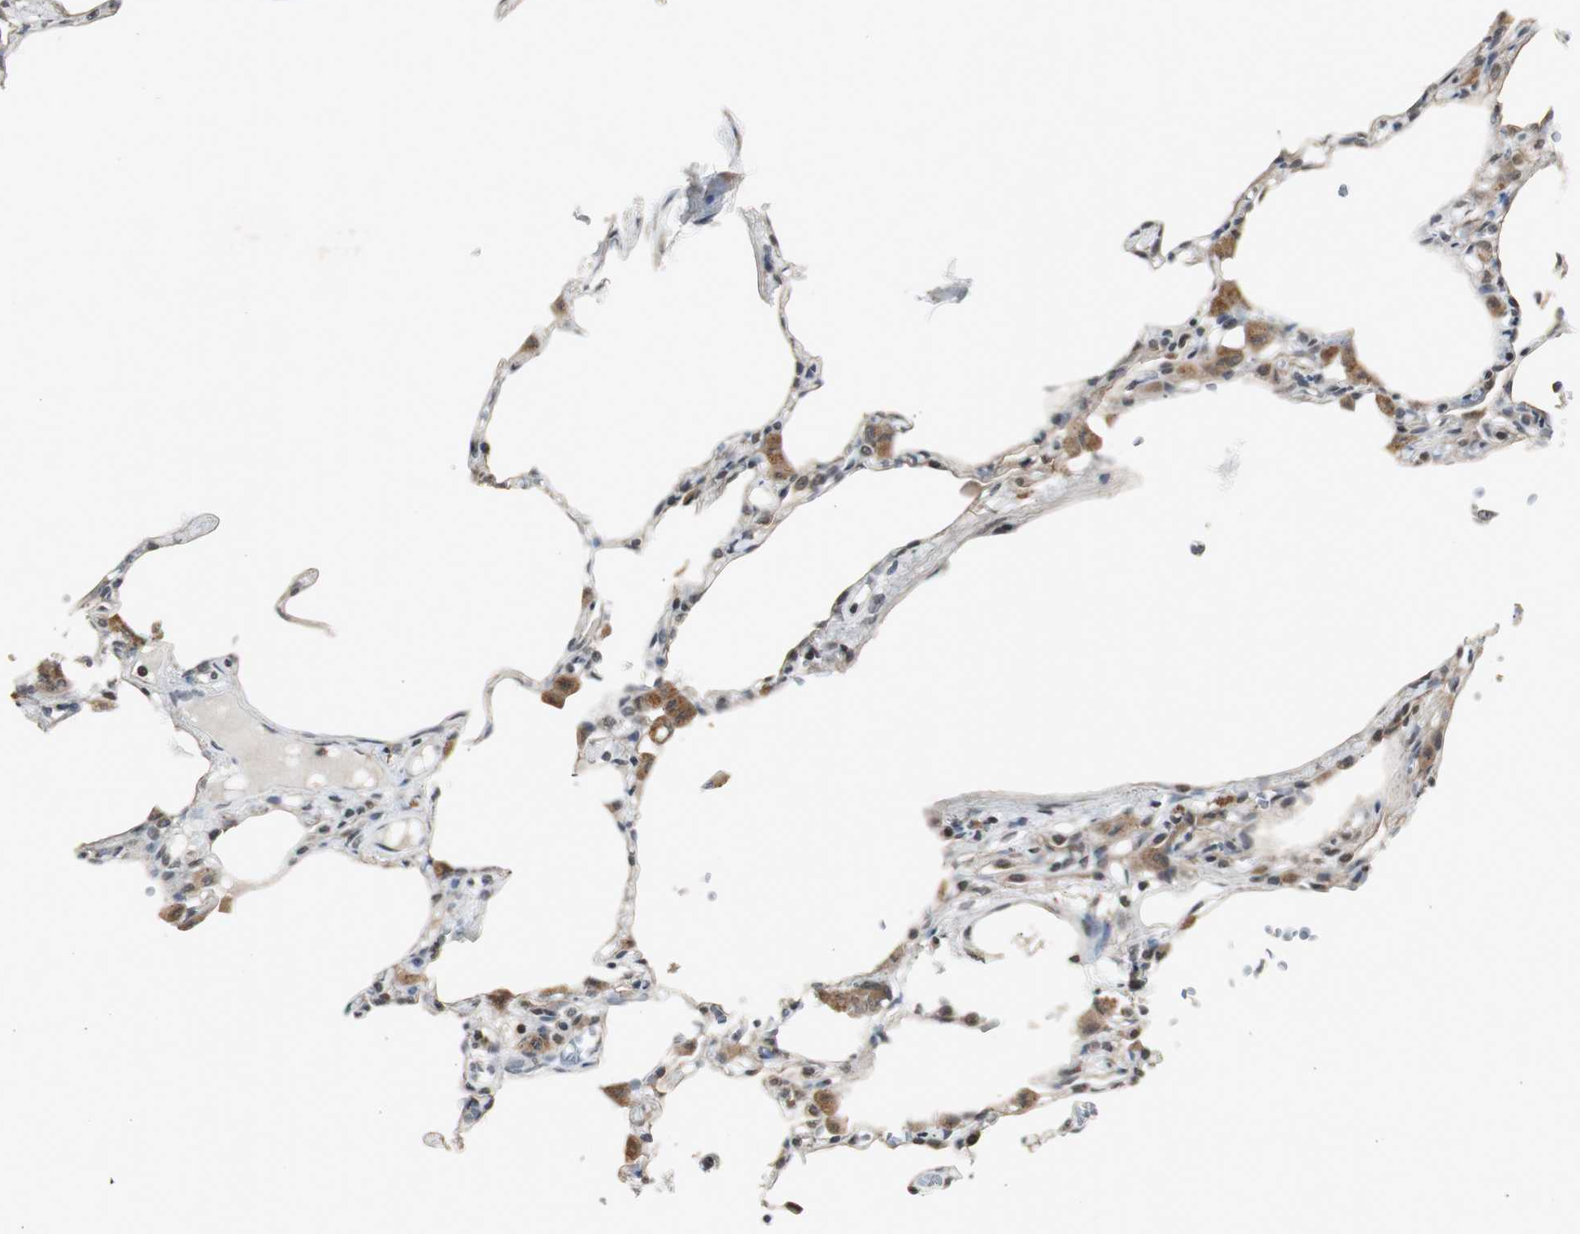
{"staining": {"intensity": "weak", "quantity": "<25%", "location": "cytoplasmic/membranous"}, "tissue": "lung", "cell_type": "Alveolar cells", "image_type": "normal", "snomed": [{"axis": "morphology", "description": "Normal tissue, NOS"}, {"axis": "topography", "description": "Lung"}], "caption": "Alveolar cells are negative for brown protein staining in benign lung. The staining was performed using DAB to visualize the protein expression in brown, while the nuclei were stained in blue with hematoxylin (Magnification: 20x).", "gene": "MPG", "patient": {"sex": "female", "age": 49}}